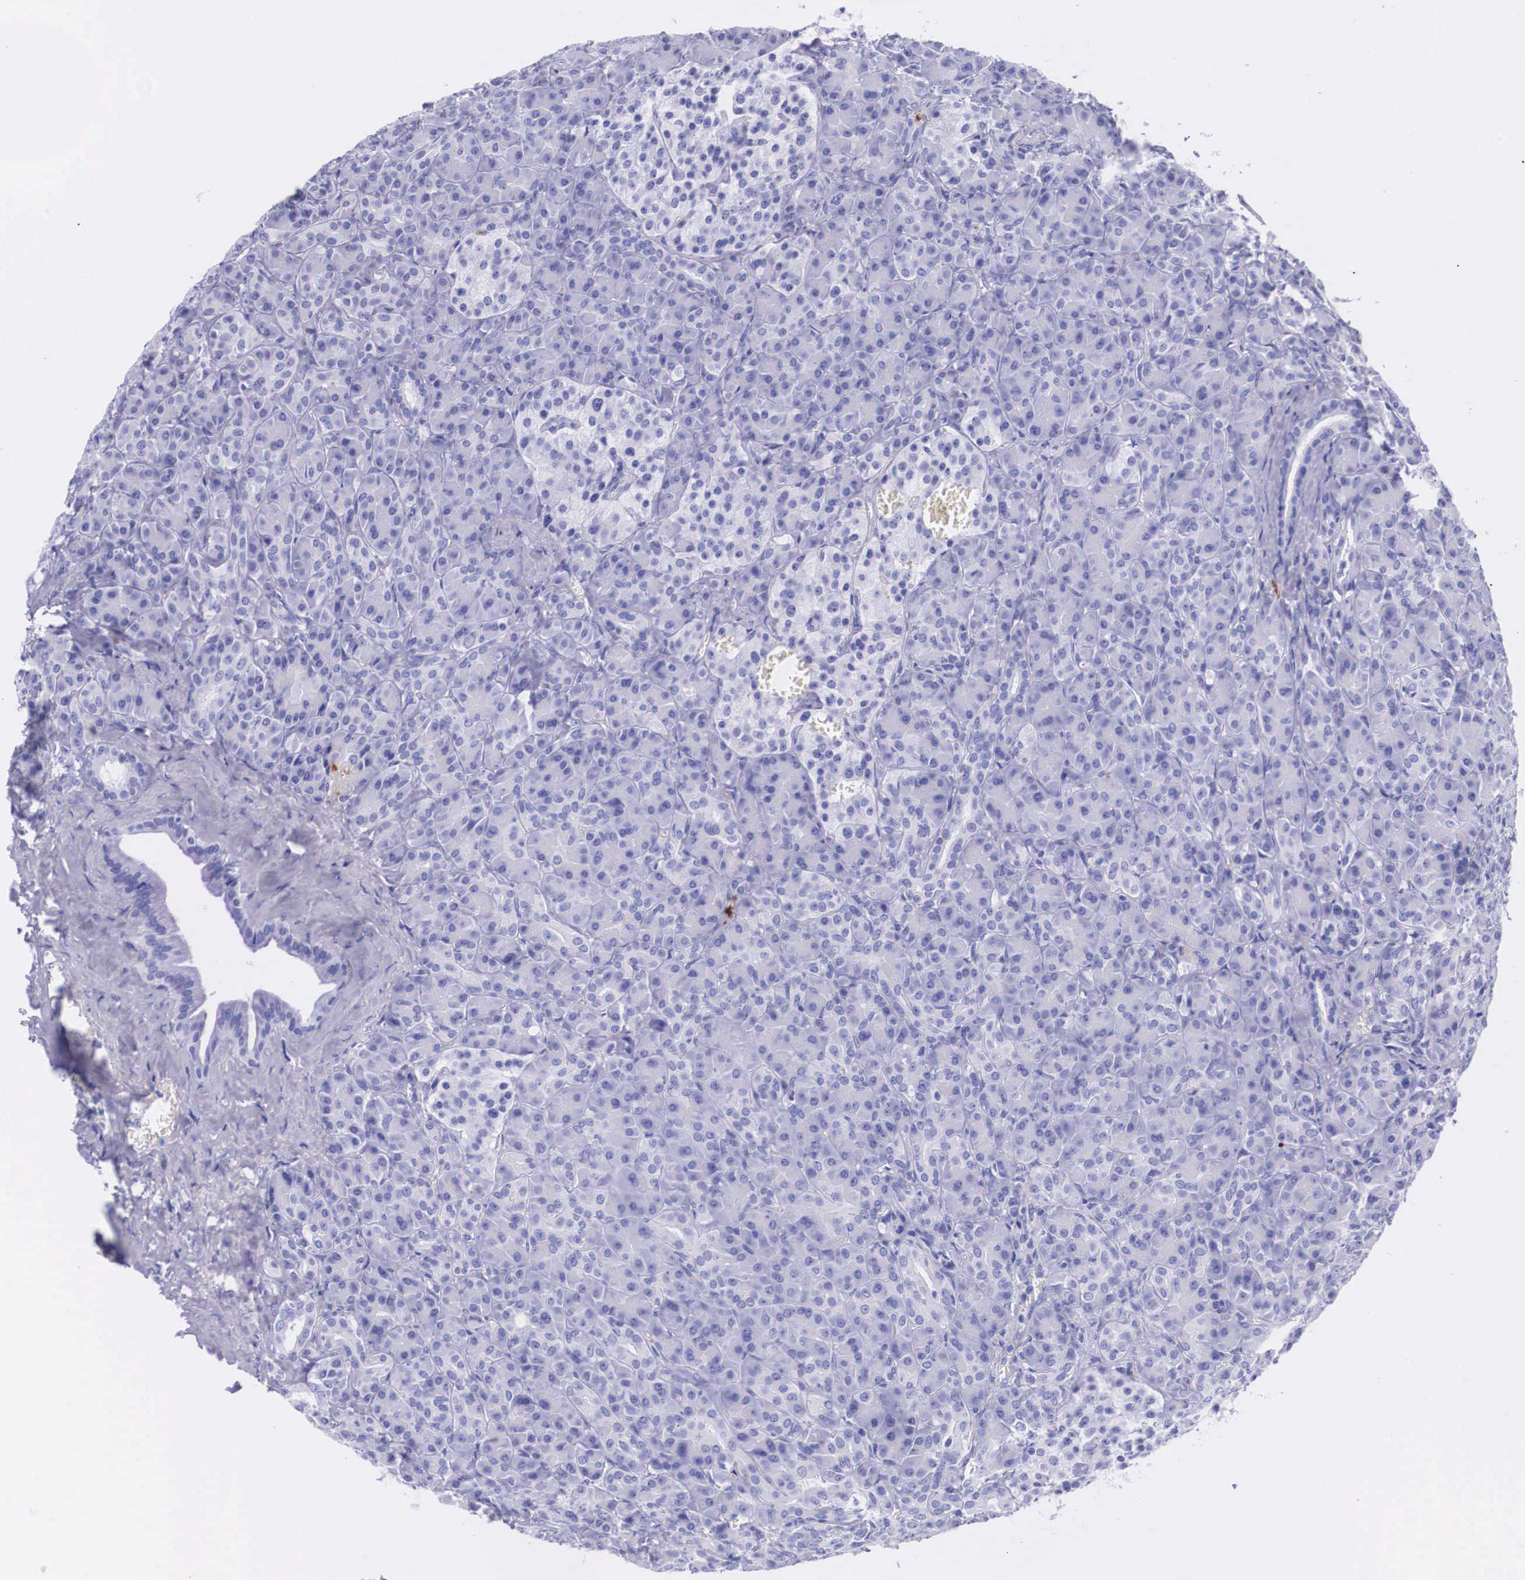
{"staining": {"intensity": "weak", "quantity": "<25%", "location": "cytoplasmic/membranous"}, "tissue": "pancreas", "cell_type": "Exocrine glandular cells", "image_type": "normal", "snomed": [{"axis": "morphology", "description": "Normal tissue, NOS"}, {"axis": "topography", "description": "Lymph node"}, {"axis": "topography", "description": "Pancreas"}], "caption": "DAB immunohistochemical staining of normal pancreas demonstrates no significant expression in exocrine glandular cells.", "gene": "PLG", "patient": {"sex": "male", "age": 59}}